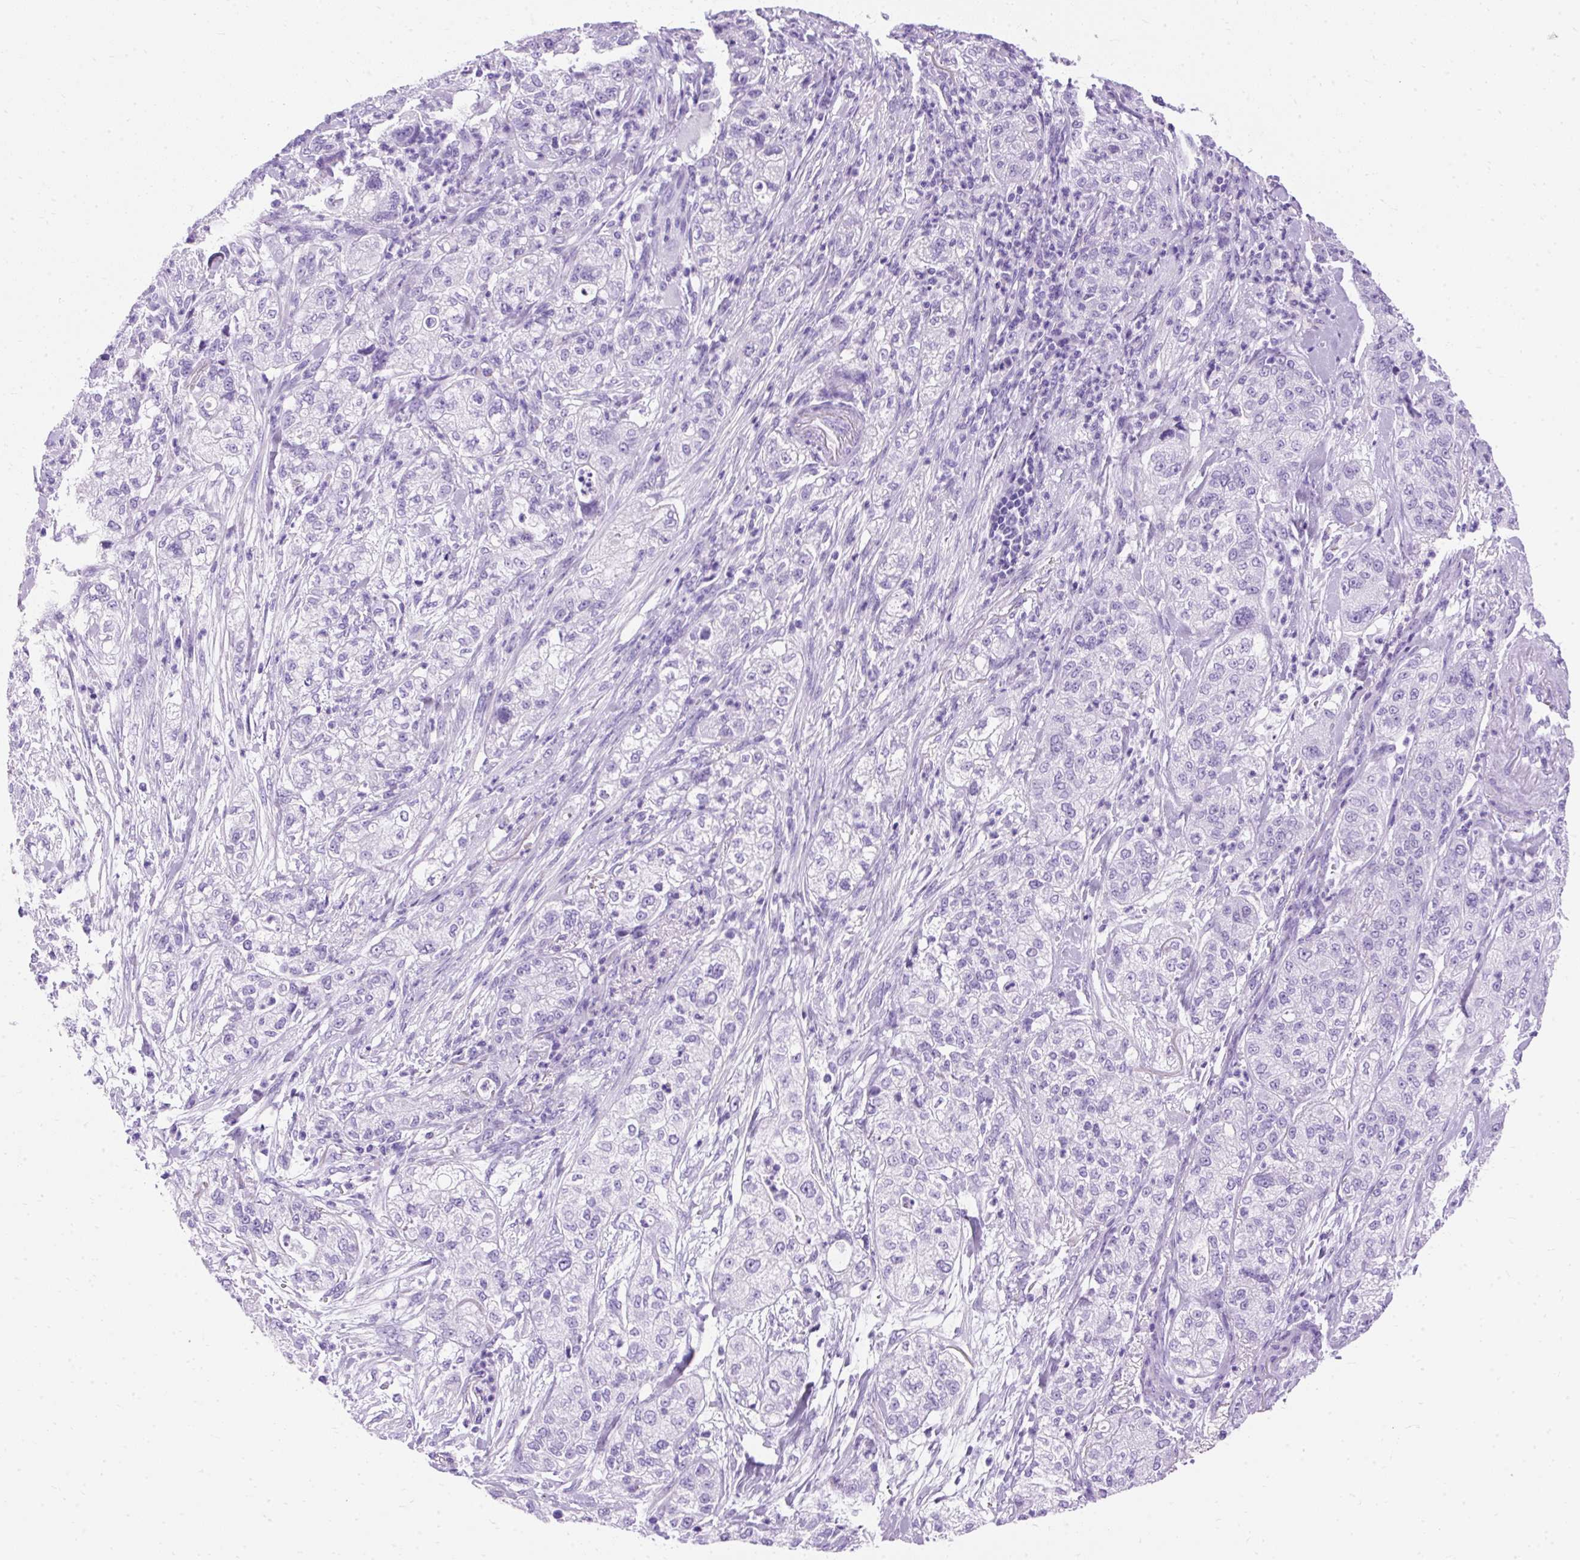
{"staining": {"intensity": "negative", "quantity": "none", "location": "none"}, "tissue": "pancreatic cancer", "cell_type": "Tumor cells", "image_type": "cancer", "snomed": [{"axis": "morphology", "description": "Adenocarcinoma, NOS"}, {"axis": "topography", "description": "Pancreas"}], "caption": "Human pancreatic cancer (adenocarcinoma) stained for a protein using immunohistochemistry (IHC) shows no positivity in tumor cells.", "gene": "PVALB", "patient": {"sex": "female", "age": 78}}